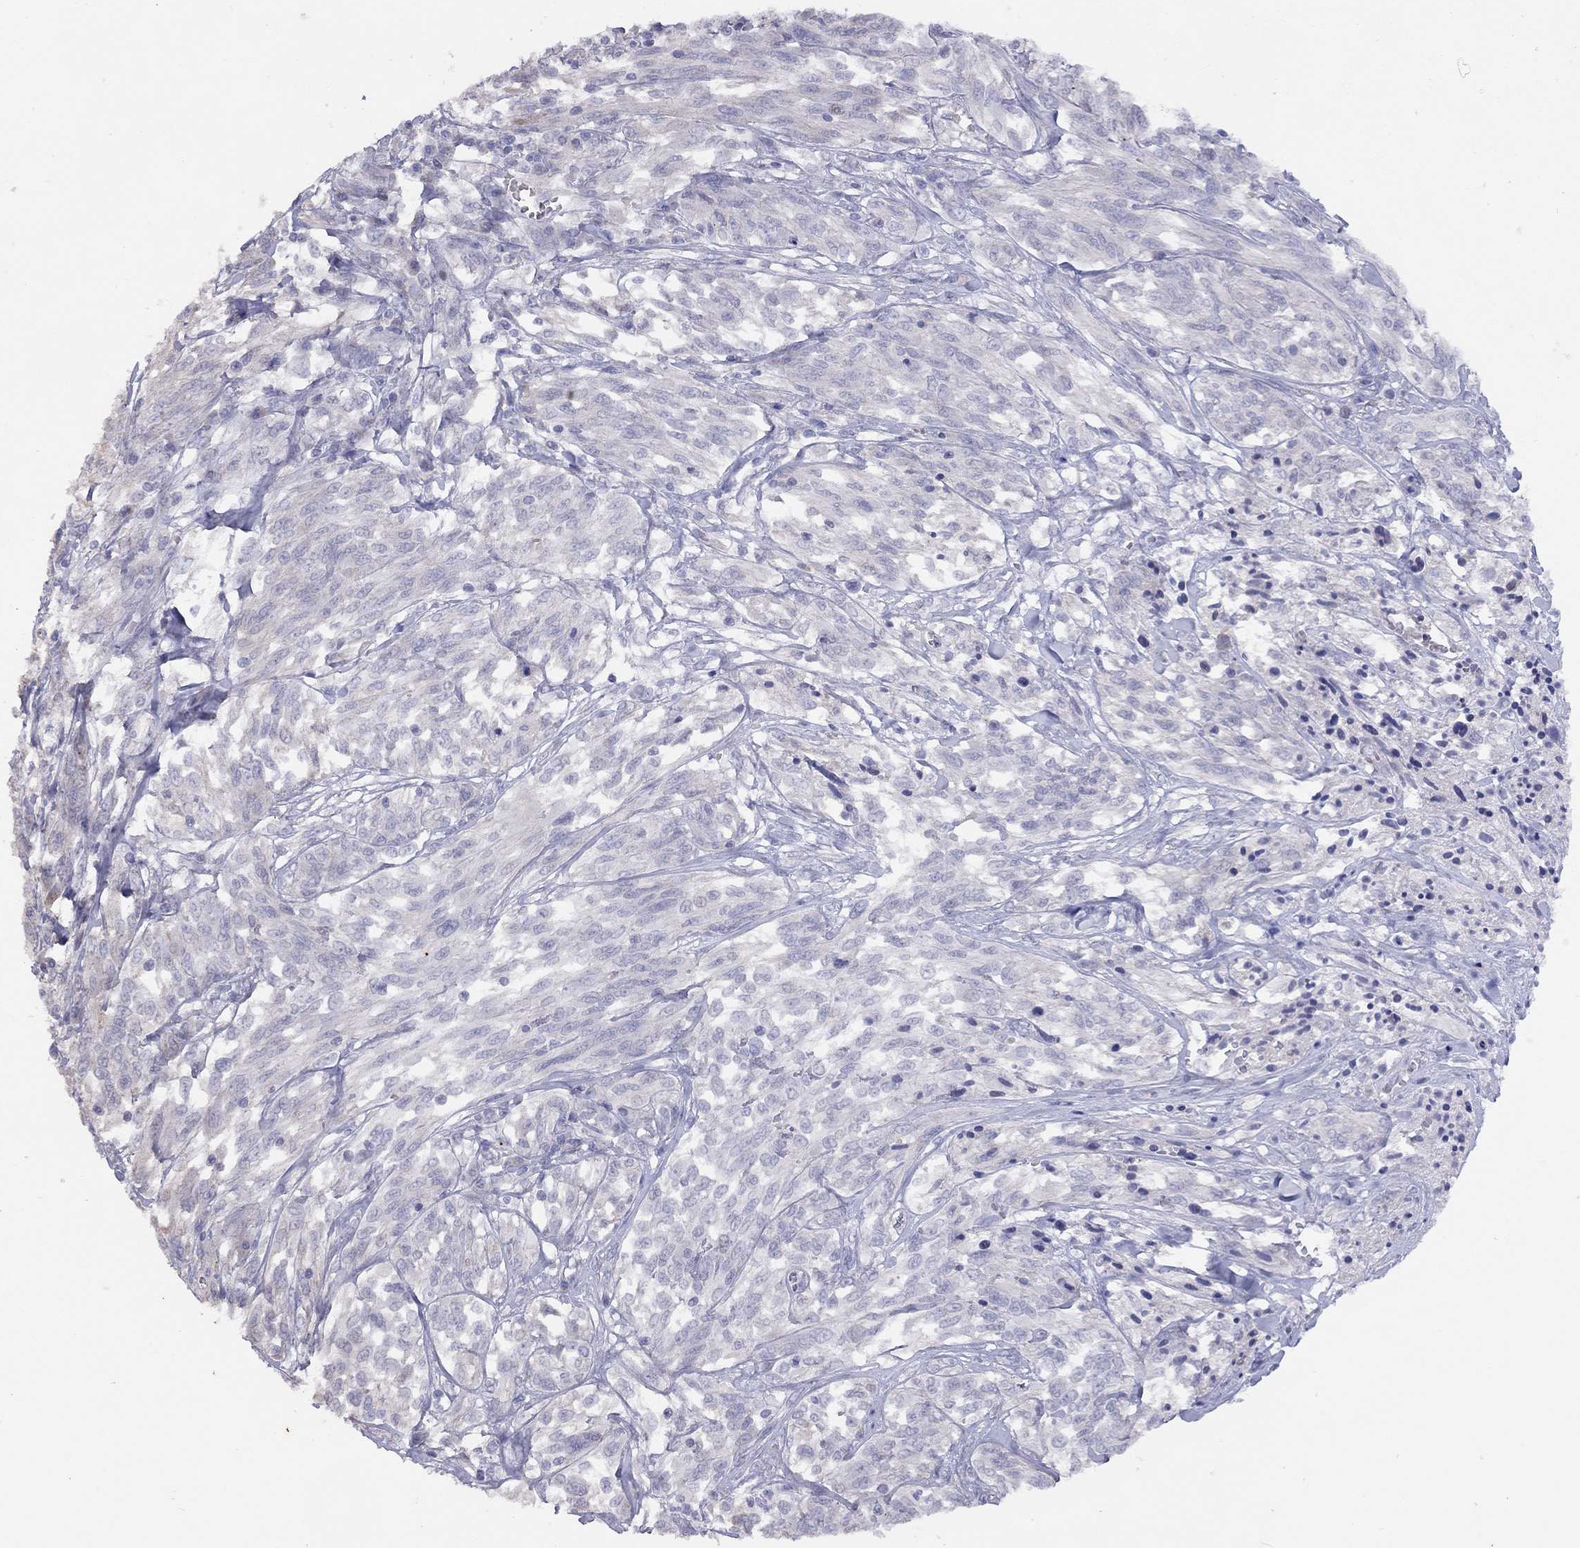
{"staining": {"intensity": "negative", "quantity": "none", "location": "none"}, "tissue": "melanoma", "cell_type": "Tumor cells", "image_type": "cancer", "snomed": [{"axis": "morphology", "description": "Malignant melanoma, NOS"}, {"axis": "topography", "description": "Skin"}], "caption": "Photomicrograph shows no protein positivity in tumor cells of melanoma tissue. (Brightfield microscopy of DAB immunohistochemistry (IHC) at high magnification).", "gene": "SYTL2", "patient": {"sex": "female", "age": 91}}